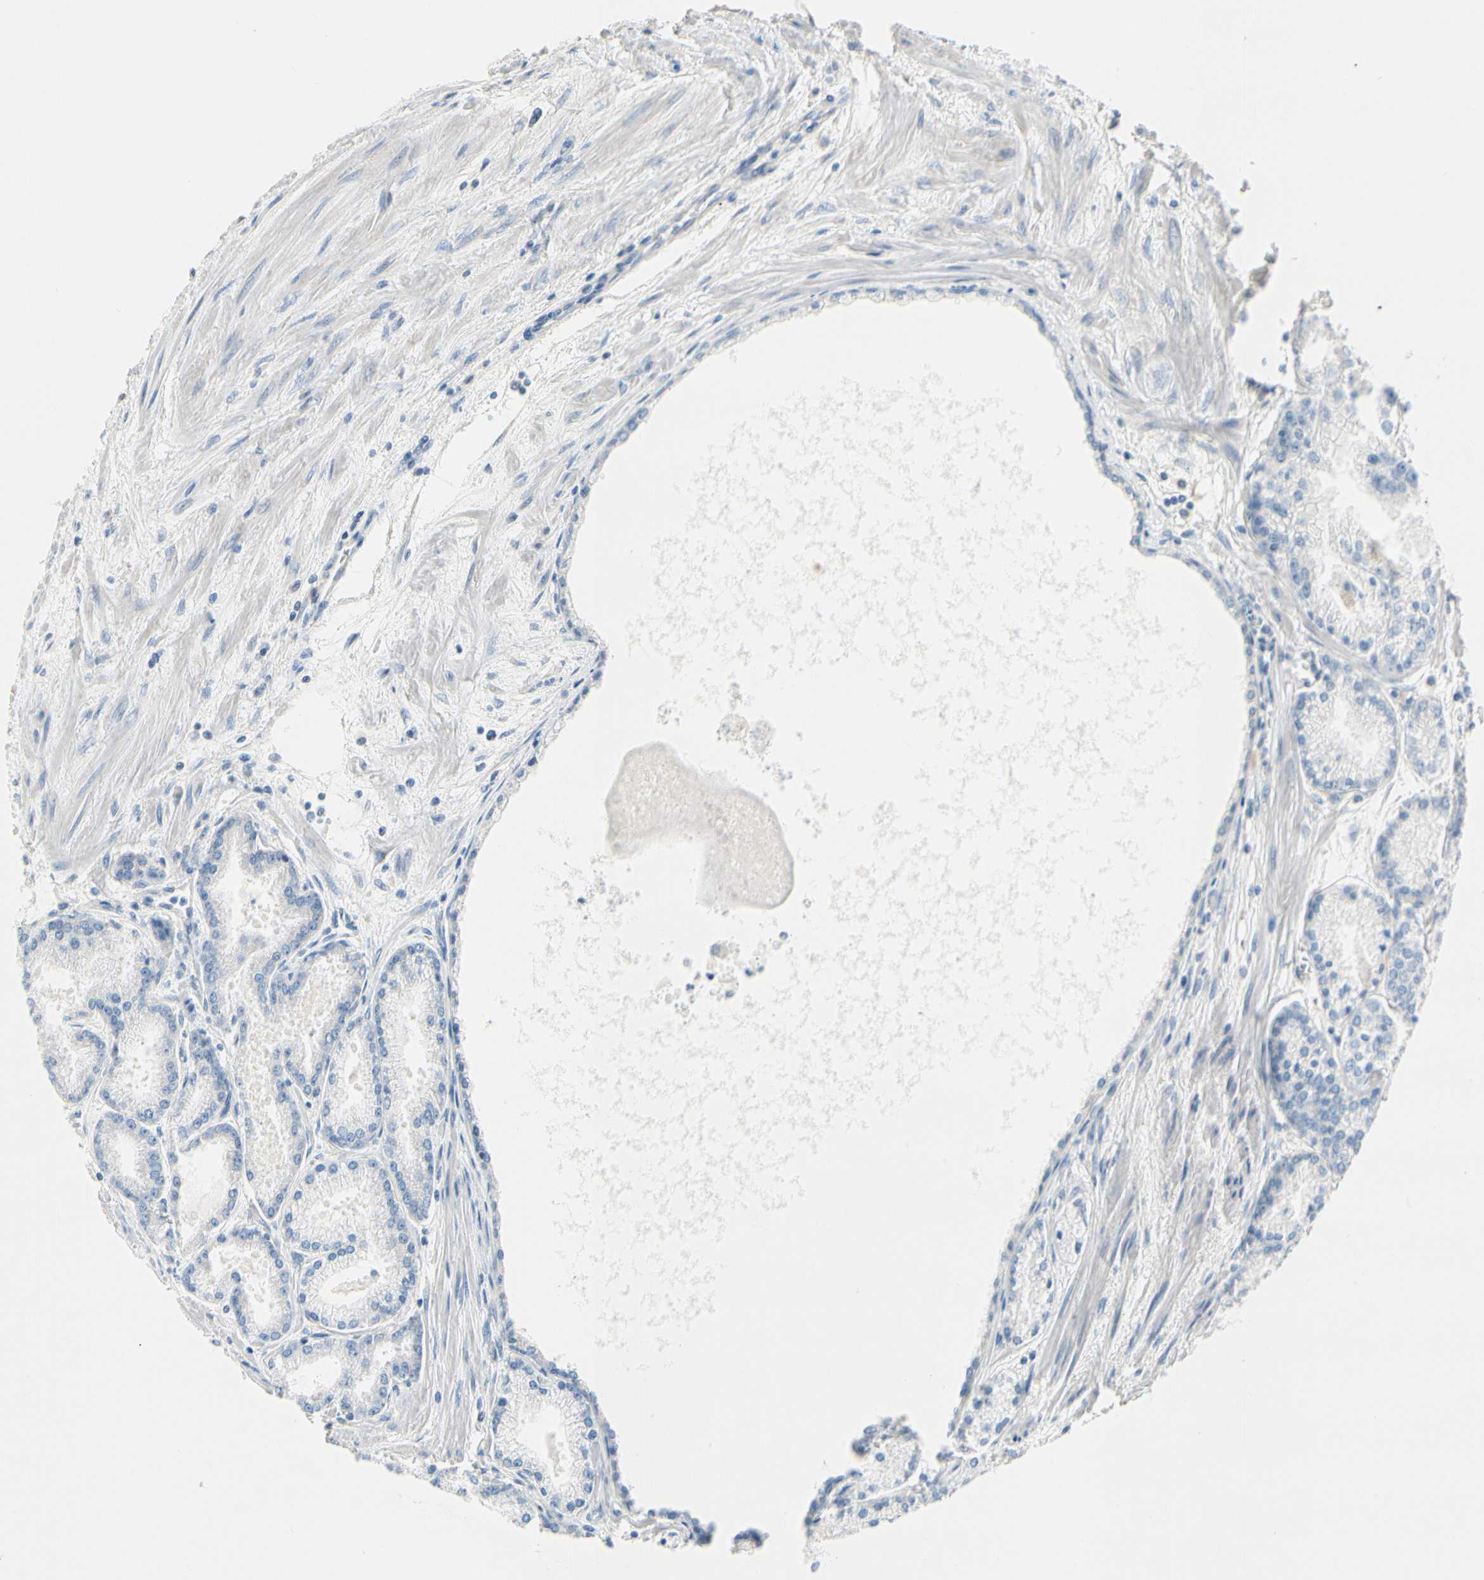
{"staining": {"intensity": "negative", "quantity": "none", "location": "none"}, "tissue": "prostate cancer", "cell_type": "Tumor cells", "image_type": "cancer", "snomed": [{"axis": "morphology", "description": "Adenocarcinoma, High grade"}, {"axis": "topography", "description": "Prostate"}], "caption": "IHC photomicrograph of prostate high-grade adenocarcinoma stained for a protein (brown), which demonstrates no expression in tumor cells.", "gene": "CKAP2", "patient": {"sex": "male", "age": 61}}